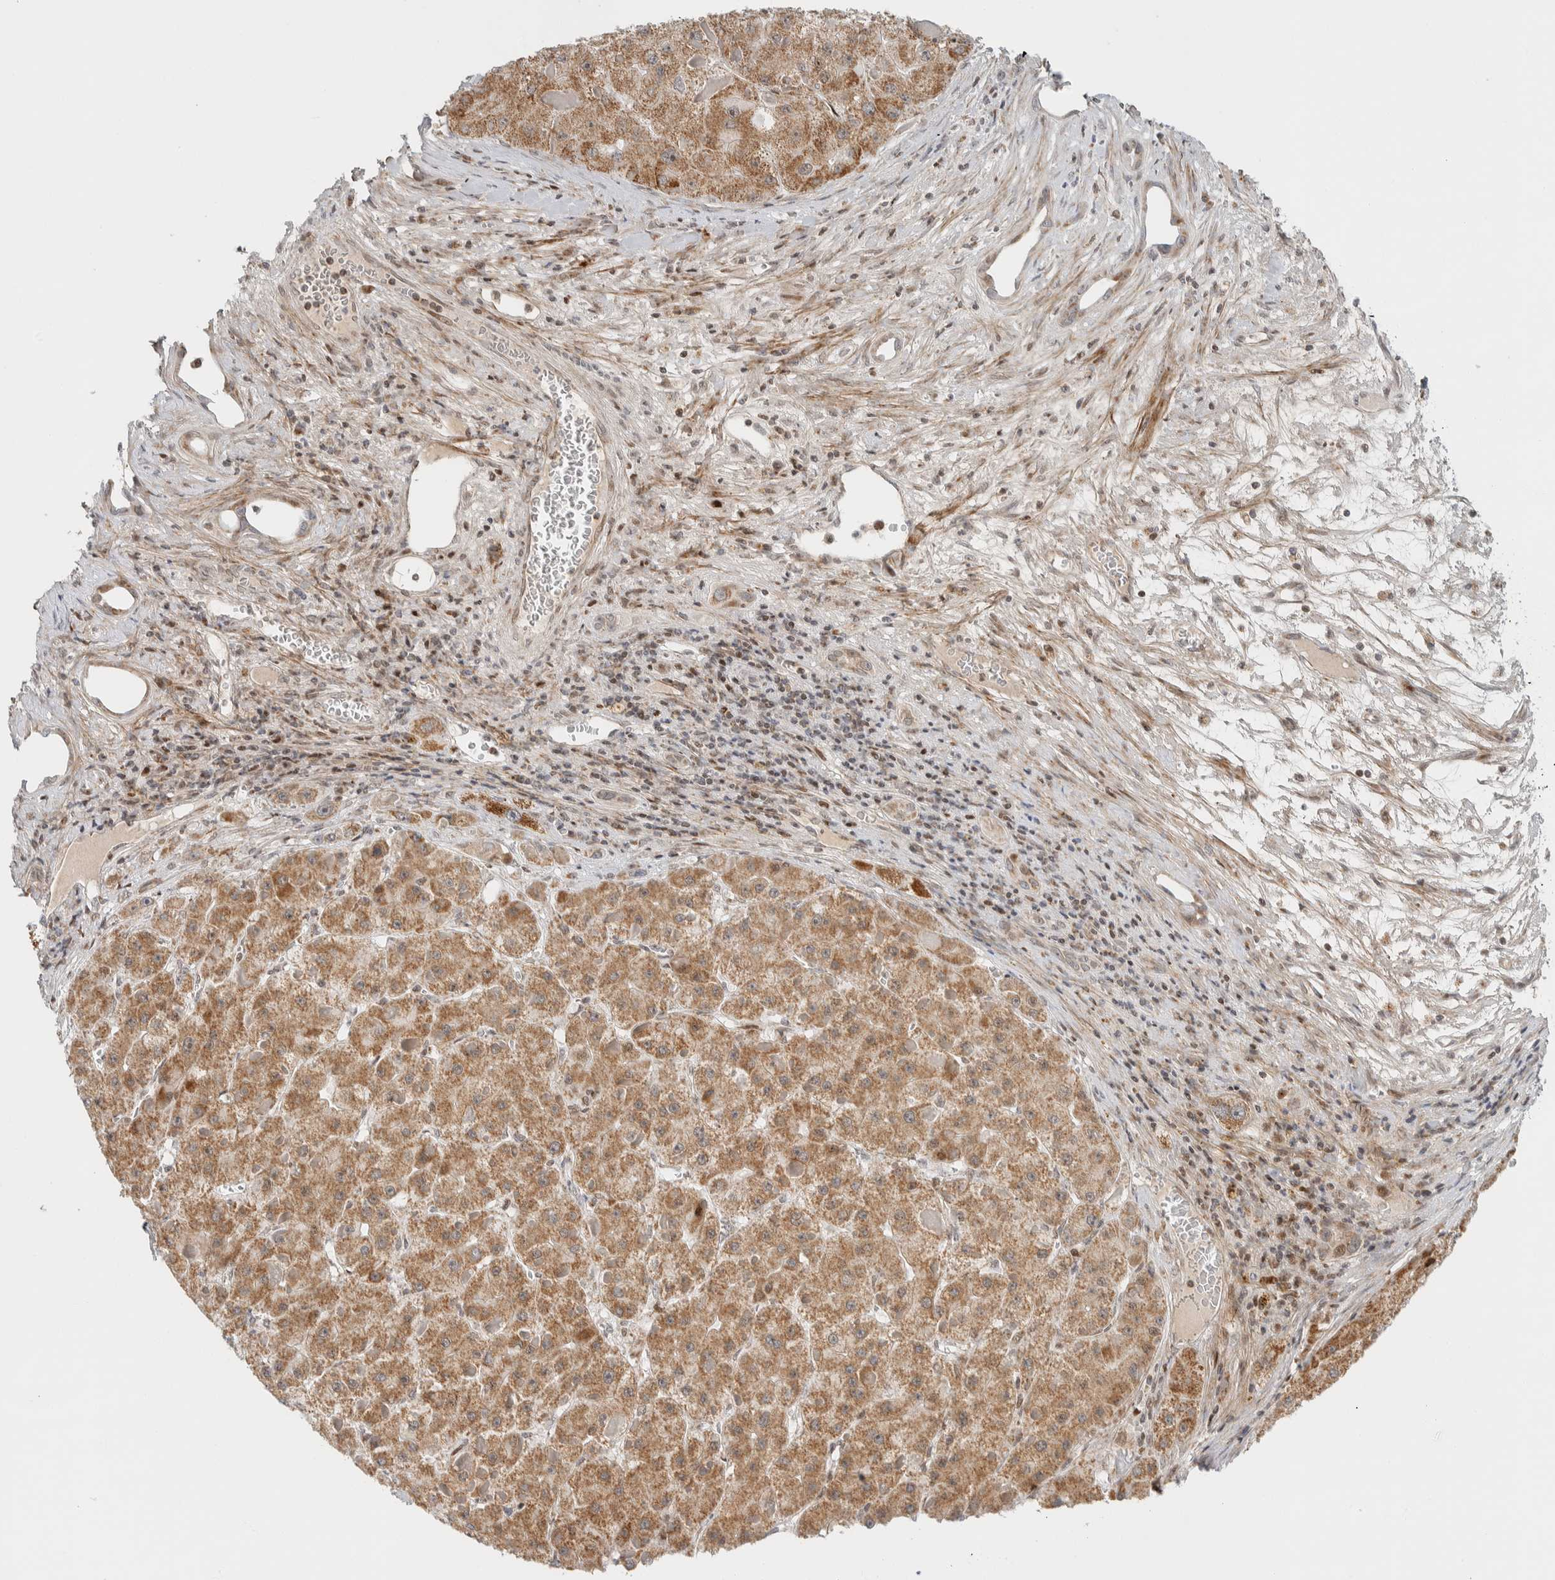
{"staining": {"intensity": "moderate", "quantity": ">75%", "location": "cytoplasmic/membranous"}, "tissue": "liver cancer", "cell_type": "Tumor cells", "image_type": "cancer", "snomed": [{"axis": "morphology", "description": "Carcinoma, Hepatocellular, NOS"}, {"axis": "topography", "description": "Liver"}], "caption": "An image of hepatocellular carcinoma (liver) stained for a protein reveals moderate cytoplasmic/membranous brown staining in tumor cells.", "gene": "TSPAN32", "patient": {"sex": "female", "age": 73}}